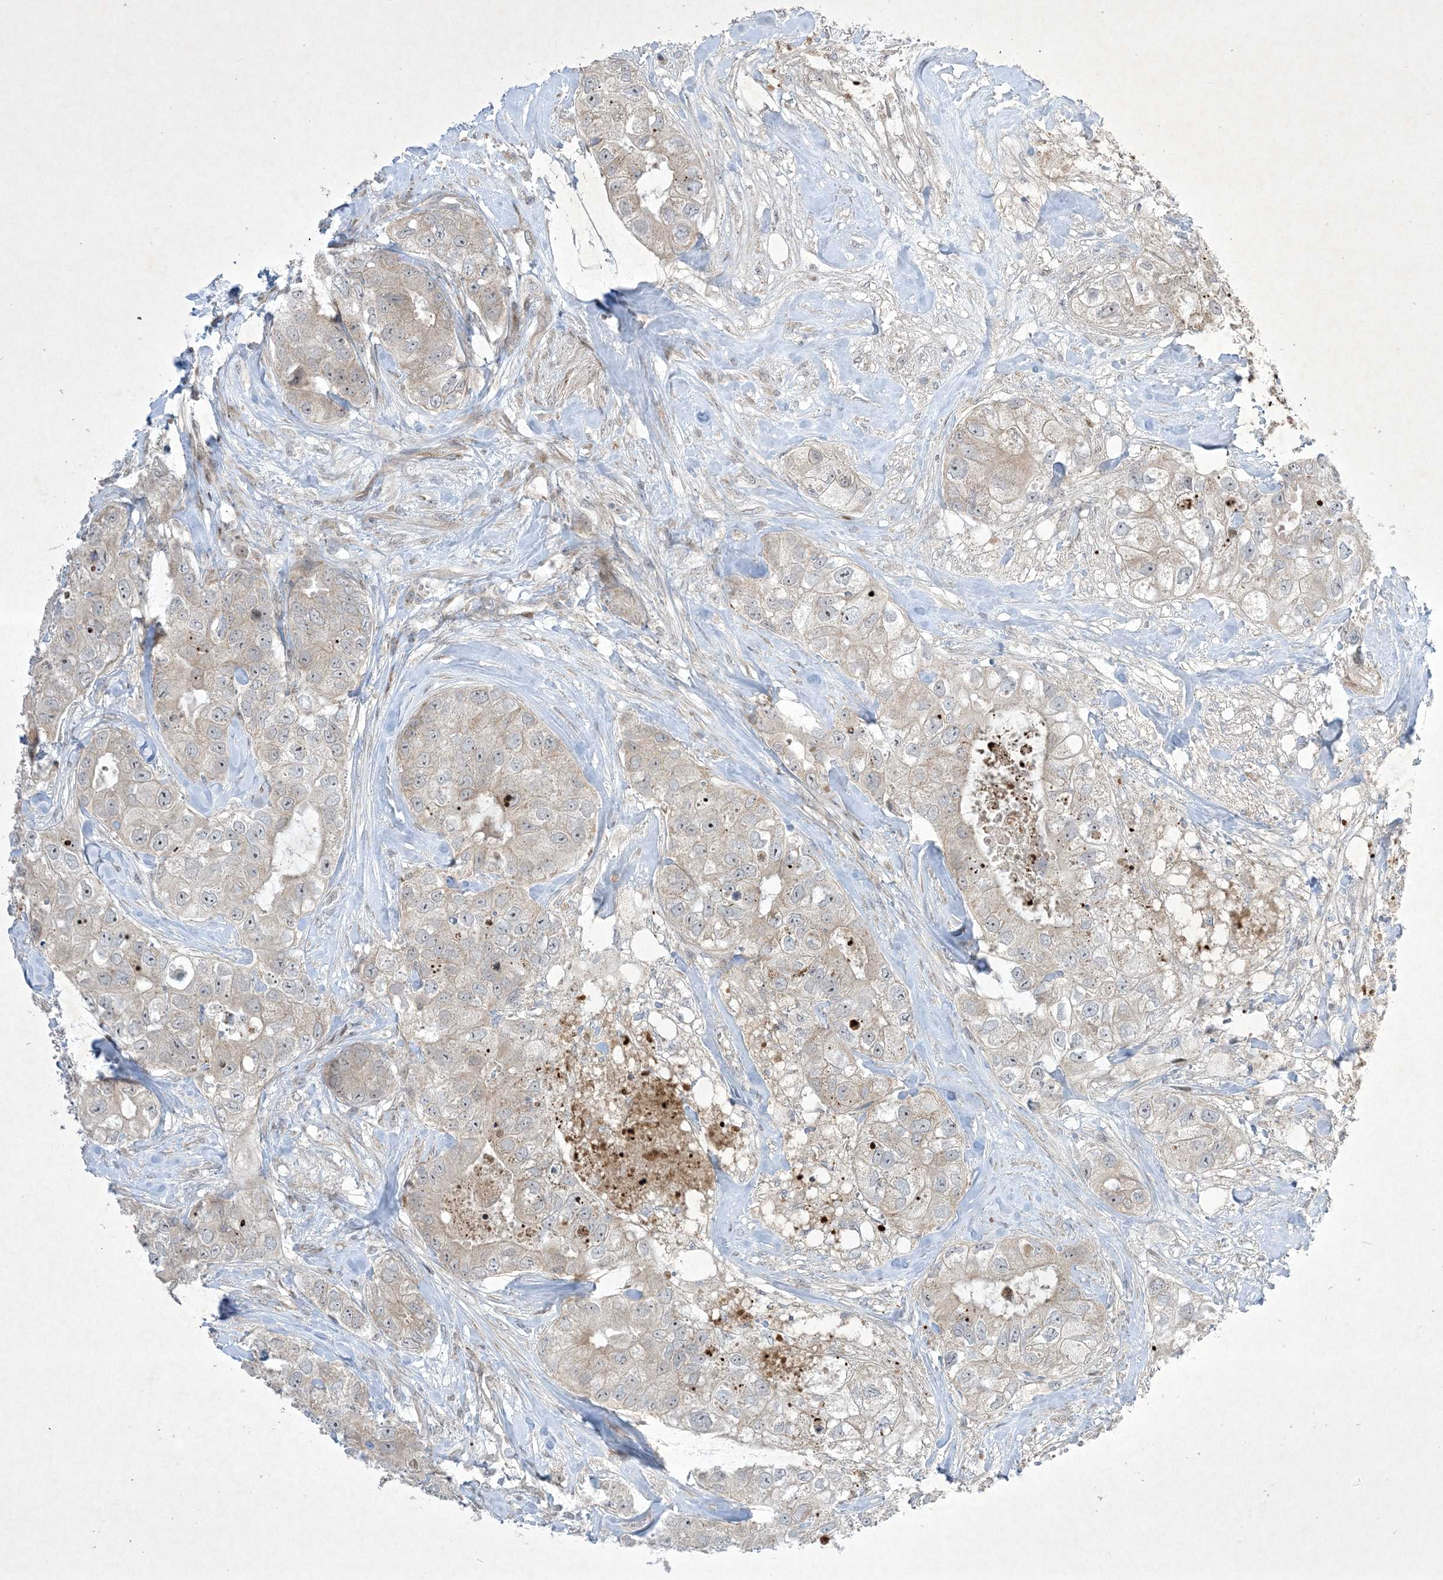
{"staining": {"intensity": "weak", "quantity": "<25%", "location": "cytoplasmic/membranous"}, "tissue": "breast cancer", "cell_type": "Tumor cells", "image_type": "cancer", "snomed": [{"axis": "morphology", "description": "Duct carcinoma"}, {"axis": "topography", "description": "Breast"}], "caption": "A high-resolution photomicrograph shows IHC staining of breast intraductal carcinoma, which displays no significant staining in tumor cells.", "gene": "SOGA3", "patient": {"sex": "female", "age": 62}}